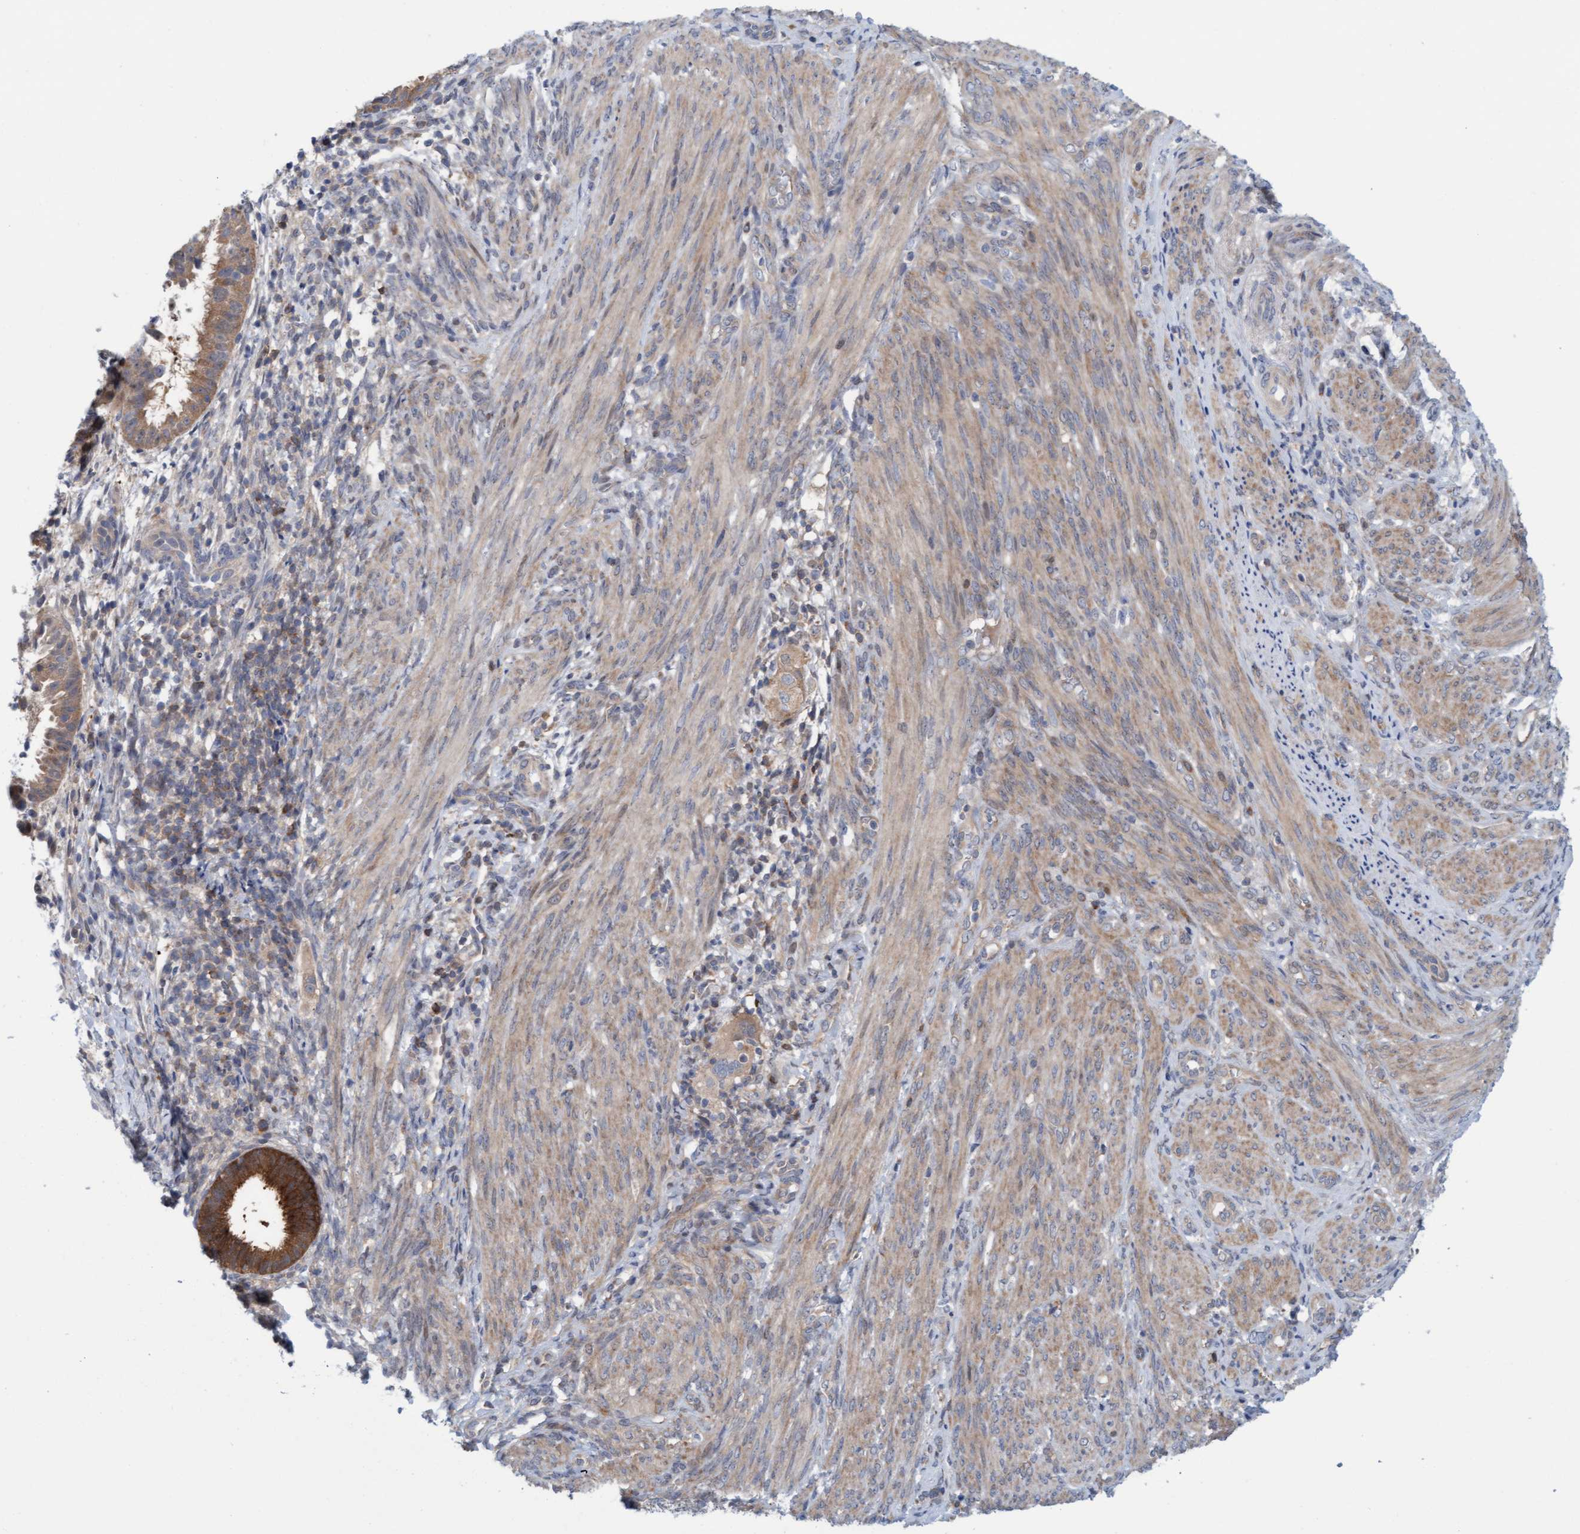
{"staining": {"intensity": "moderate", "quantity": ">75%", "location": "cytoplasmic/membranous"}, "tissue": "endometrial cancer", "cell_type": "Tumor cells", "image_type": "cancer", "snomed": [{"axis": "morphology", "description": "Adenocarcinoma, NOS"}, {"axis": "topography", "description": "Endometrium"}], "caption": "Moderate cytoplasmic/membranous expression for a protein is identified in about >75% of tumor cells of endometrial adenocarcinoma using IHC.", "gene": "KLHL25", "patient": {"sex": "female", "age": 85}}